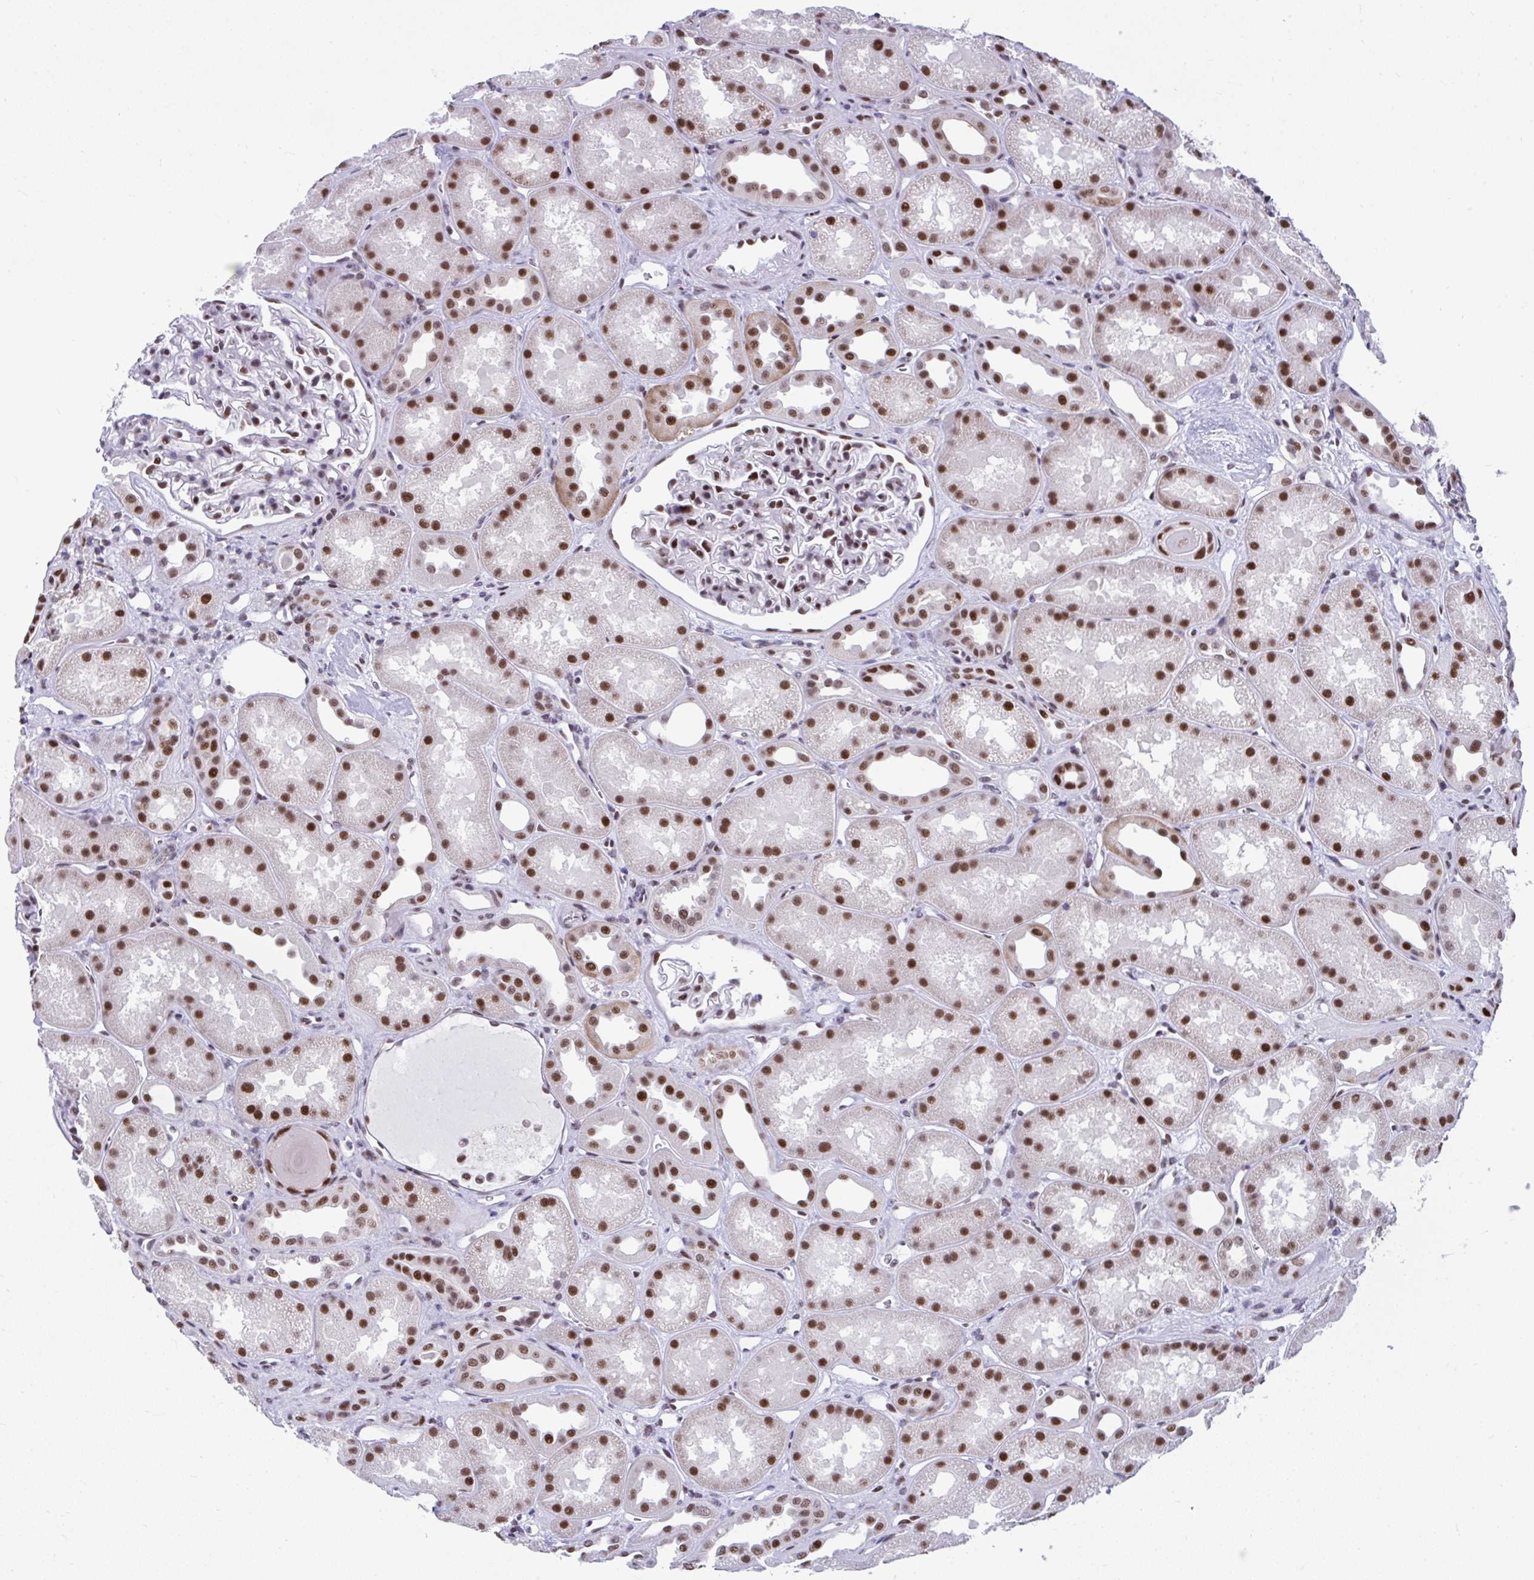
{"staining": {"intensity": "strong", "quantity": "25%-75%", "location": "nuclear"}, "tissue": "kidney", "cell_type": "Cells in glomeruli", "image_type": "normal", "snomed": [{"axis": "morphology", "description": "Normal tissue, NOS"}, {"axis": "topography", "description": "Kidney"}], "caption": "Unremarkable kidney displays strong nuclear positivity in about 25%-75% of cells in glomeruli, visualized by immunohistochemistry.", "gene": "SLC35C2", "patient": {"sex": "male", "age": 61}}